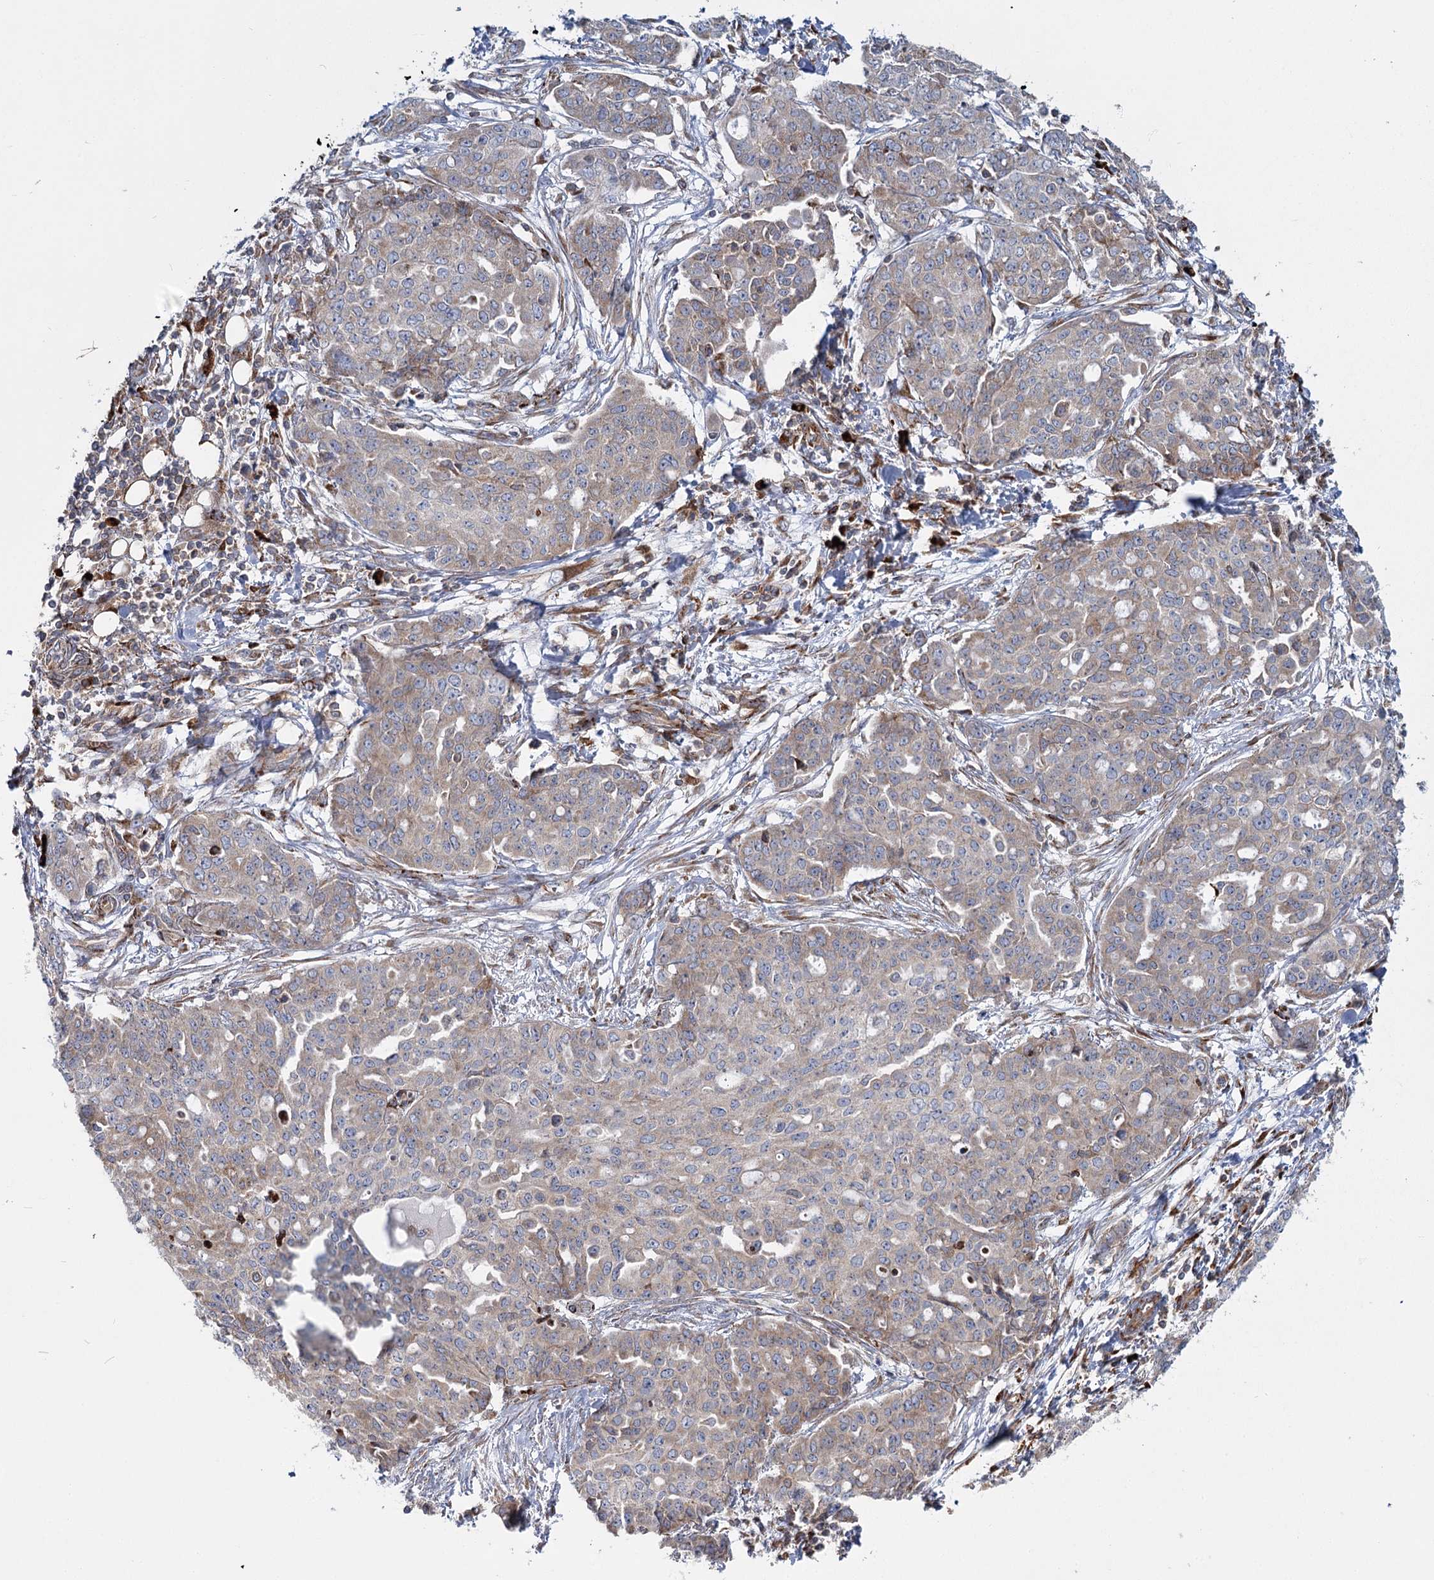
{"staining": {"intensity": "moderate", "quantity": "25%-75%", "location": "cytoplasmic/membranous"}, "tissue": "ovarian cancer", "cell_type": "Tumor cells", "image_type": "cancer", "snomed": [{"axis": "morphology", "description": "Cystadenocarcinoma, serous, NOS"}, {"axis": "topography", "description": "Soft tissue"}, {"axis": "topography", "description": "Ovary"}], "caption": "Immunohistochemical staining of human serous cystadenocarcinoma (ovarian) exhibits medium levels of moderate cytoplasmic/membranous protein staining in approximately 25%-75% of tumor cells. The staining is performed using DAB (3,3'-diaminobenzidine) brown chromogen to label protein expression. The nuclei are counter-stained blue using hematoxylin.", "gene": "POGLUT1", "patient": {"sex": "female", "age": 57}}